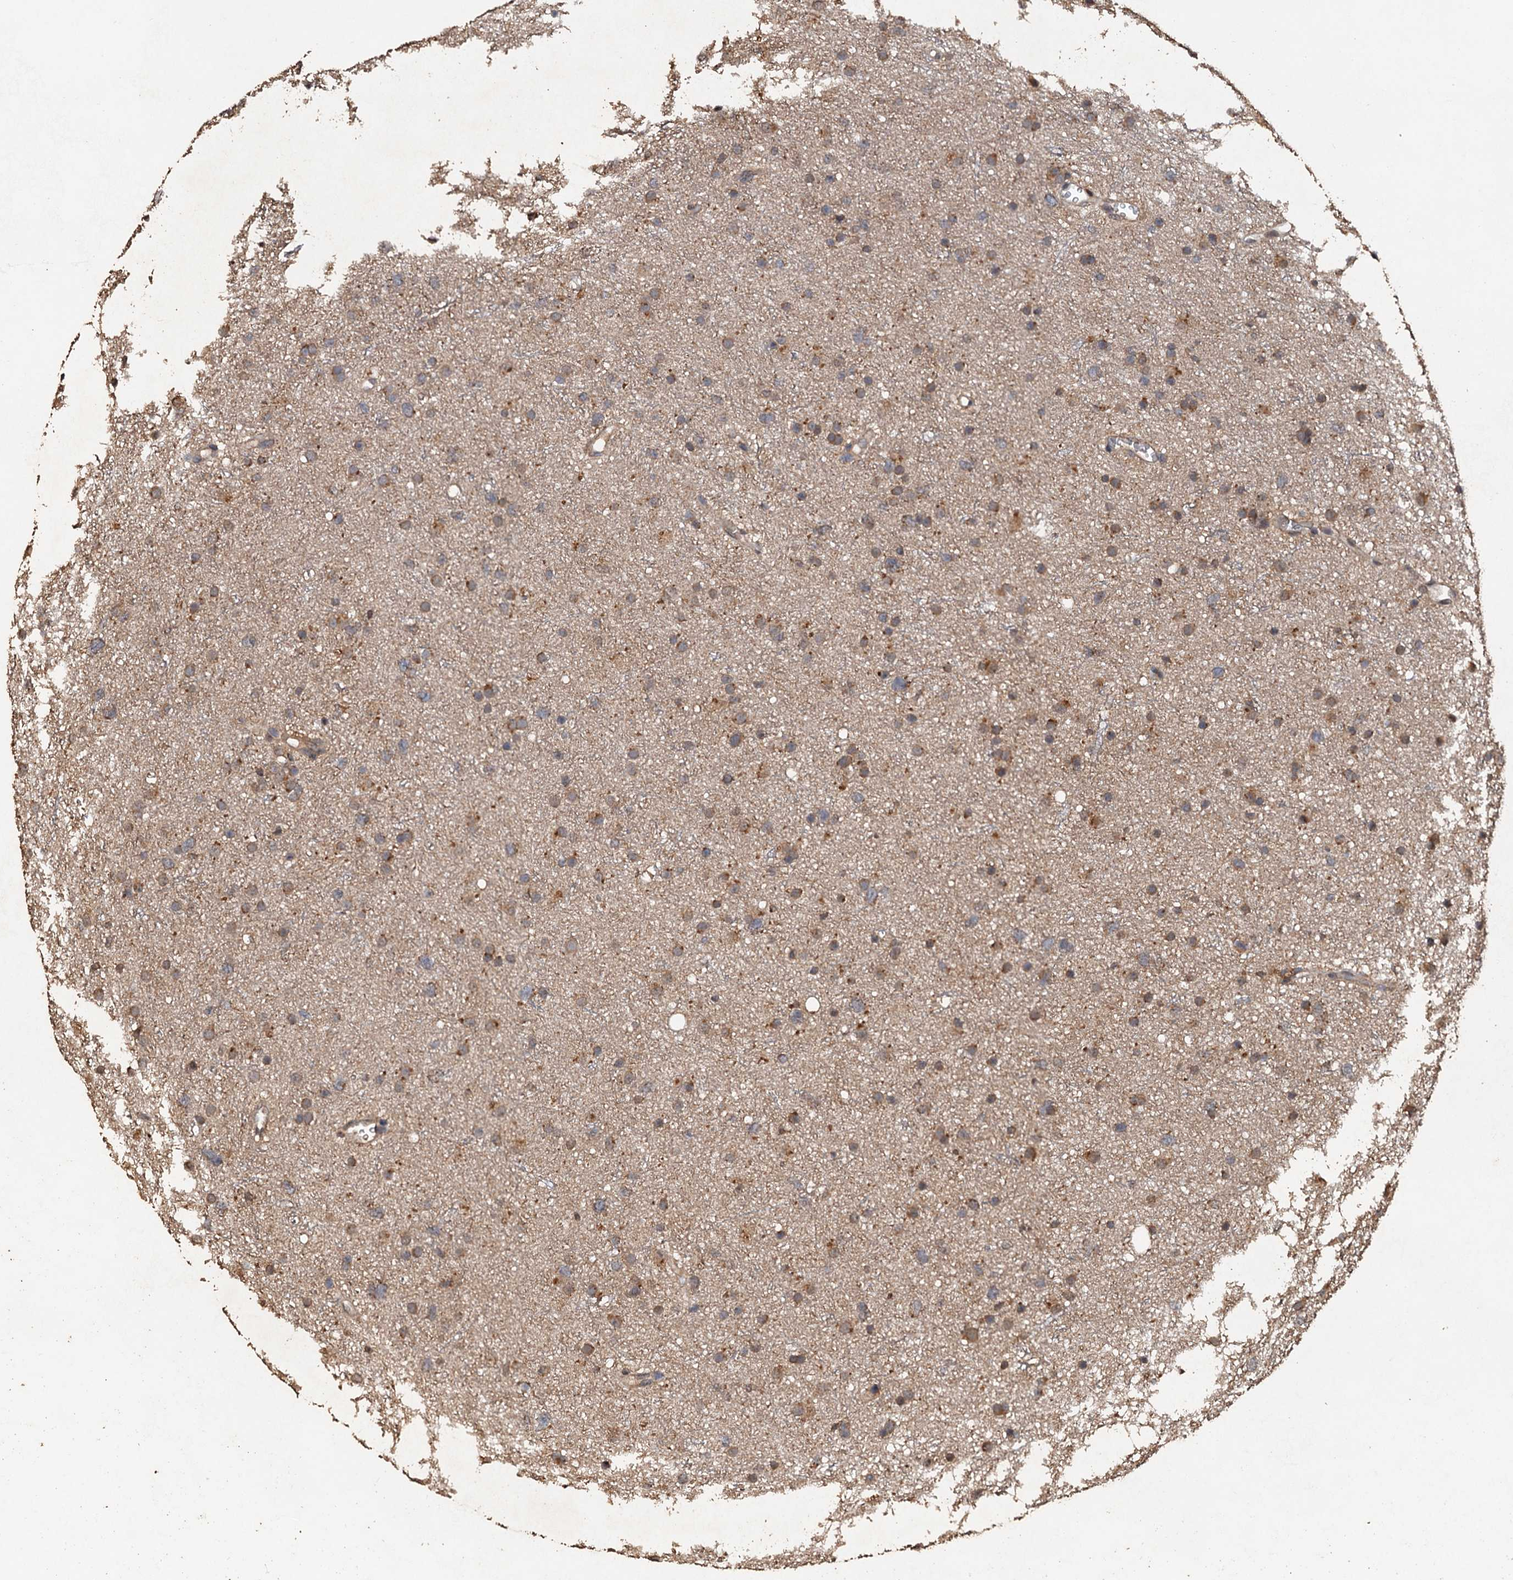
{"staining": {"intensity": "moderate", "quantity": "25%-75%", "location": "cytoplasmic/membranous"}, "tissue": "glioma", "cell_type": "Tumor cells", "image_type": "cancer", "snomed": [{"axis": "morphology", "description": "Glioma, malignant, Low grade"}, {"axis": "topography", "description": "Cerebral cortex"}], "caption": "Moderate cytoplasmic/membranous staining for a protein is appreciated in about 25%-75% of tumor cells of malignant glioma (low-grade) using immunohistochemistry (IHC).", "gene": "PSMD9", "patient": {"sex": "female", "age": 39}}